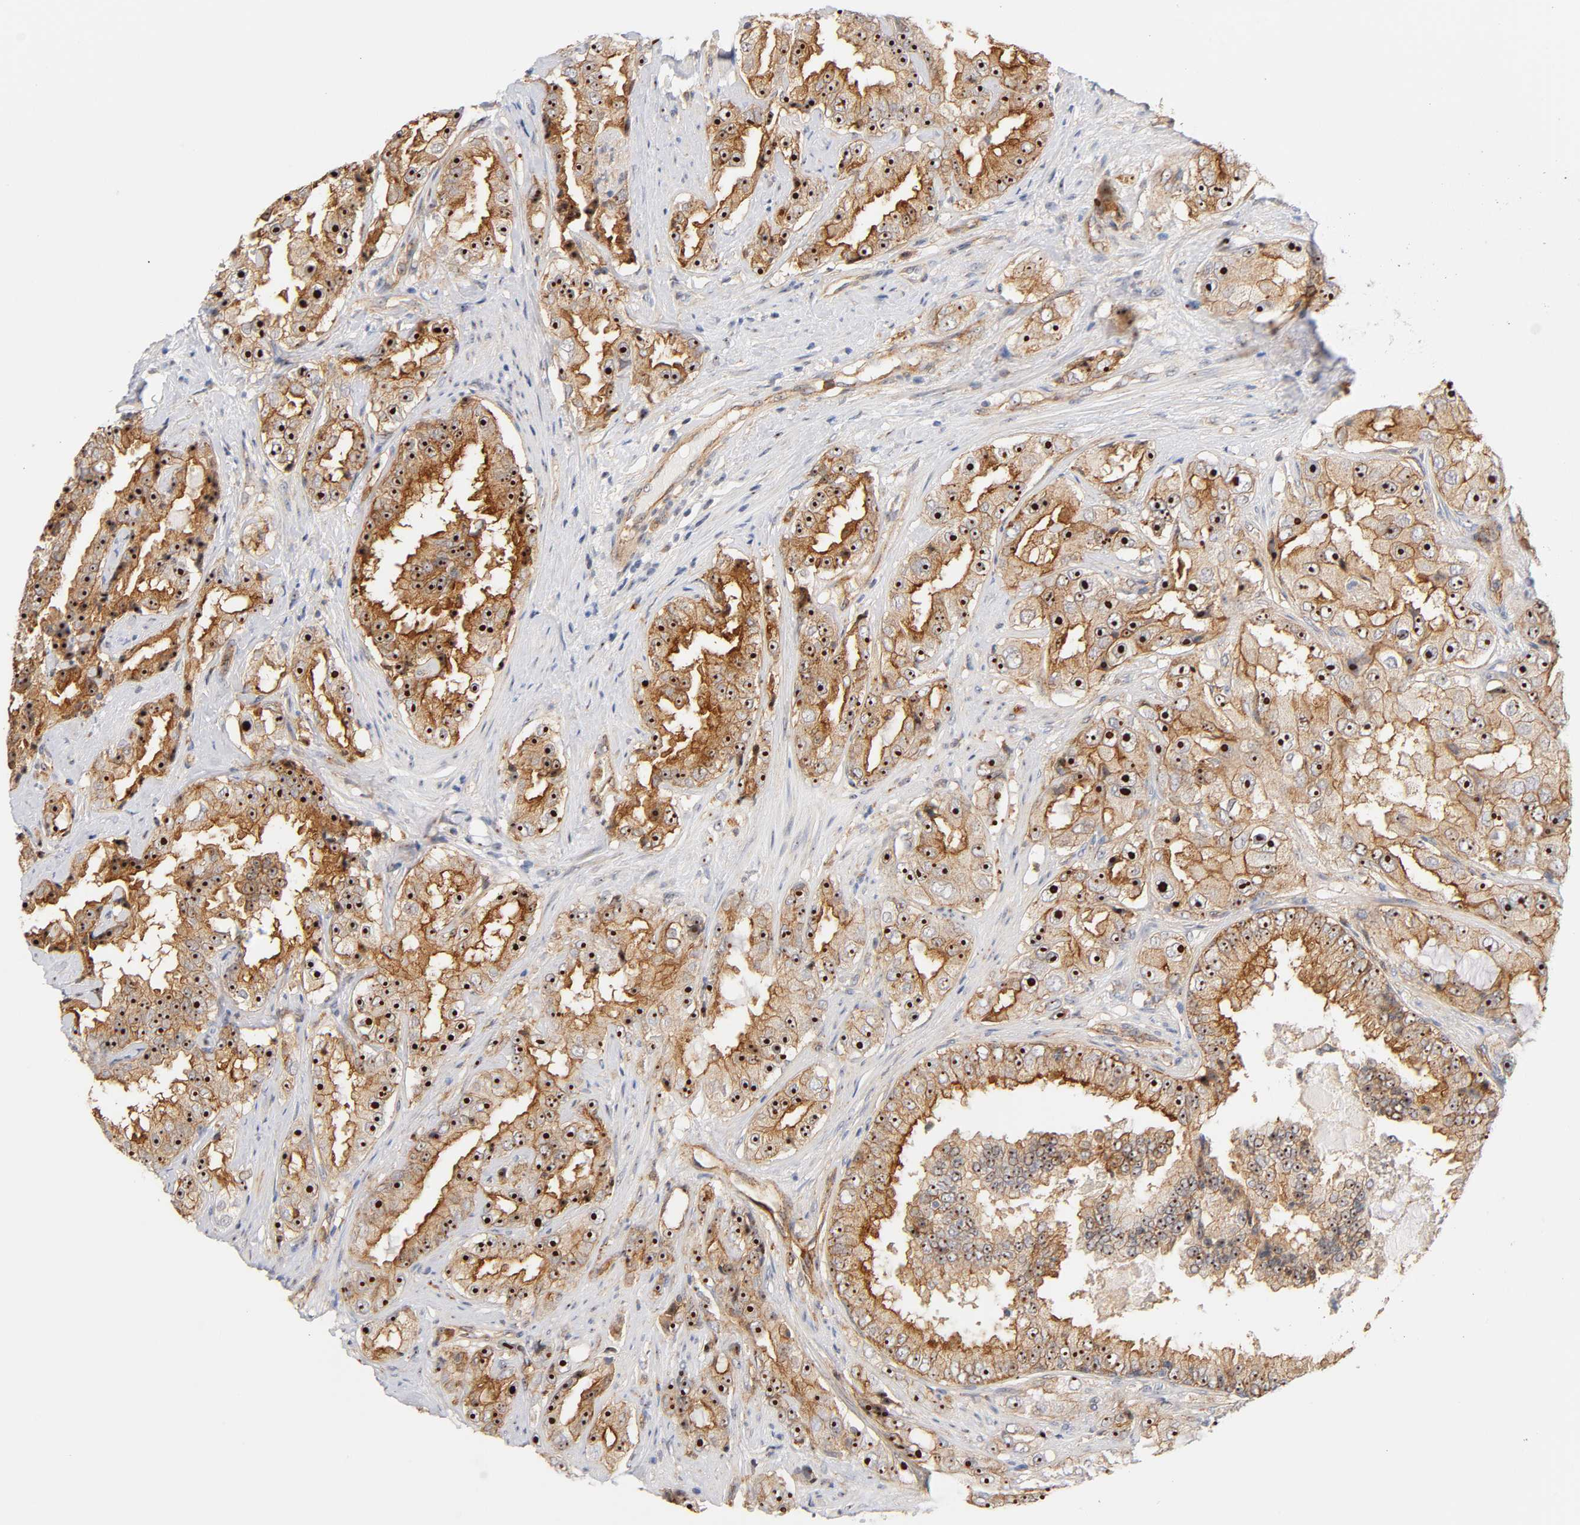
{"staining": {"intensity": "strong", "quantity": ">75%", "location": "cytoplasmic/membranous,nuclear"}, "tissue": "prostate cancer", "cell_type": "Tumor cells", "image_type": "cancer", "snomed": [{"axis": "morphology", "description": "Adenocarcinoma, High grade"}, {"axis": "topography", "description": "Prostate"}], "caption": "A high-resolution histopathology image shows IHC staining of prostate cancer (high-grade adenocarcinoma), which demonstrates strong cytoplasmic/membranous and nuclear expression in about >75% of tumor cells.", "gene": "PLD1", "patient": {"sex": "male", "age": 73}}